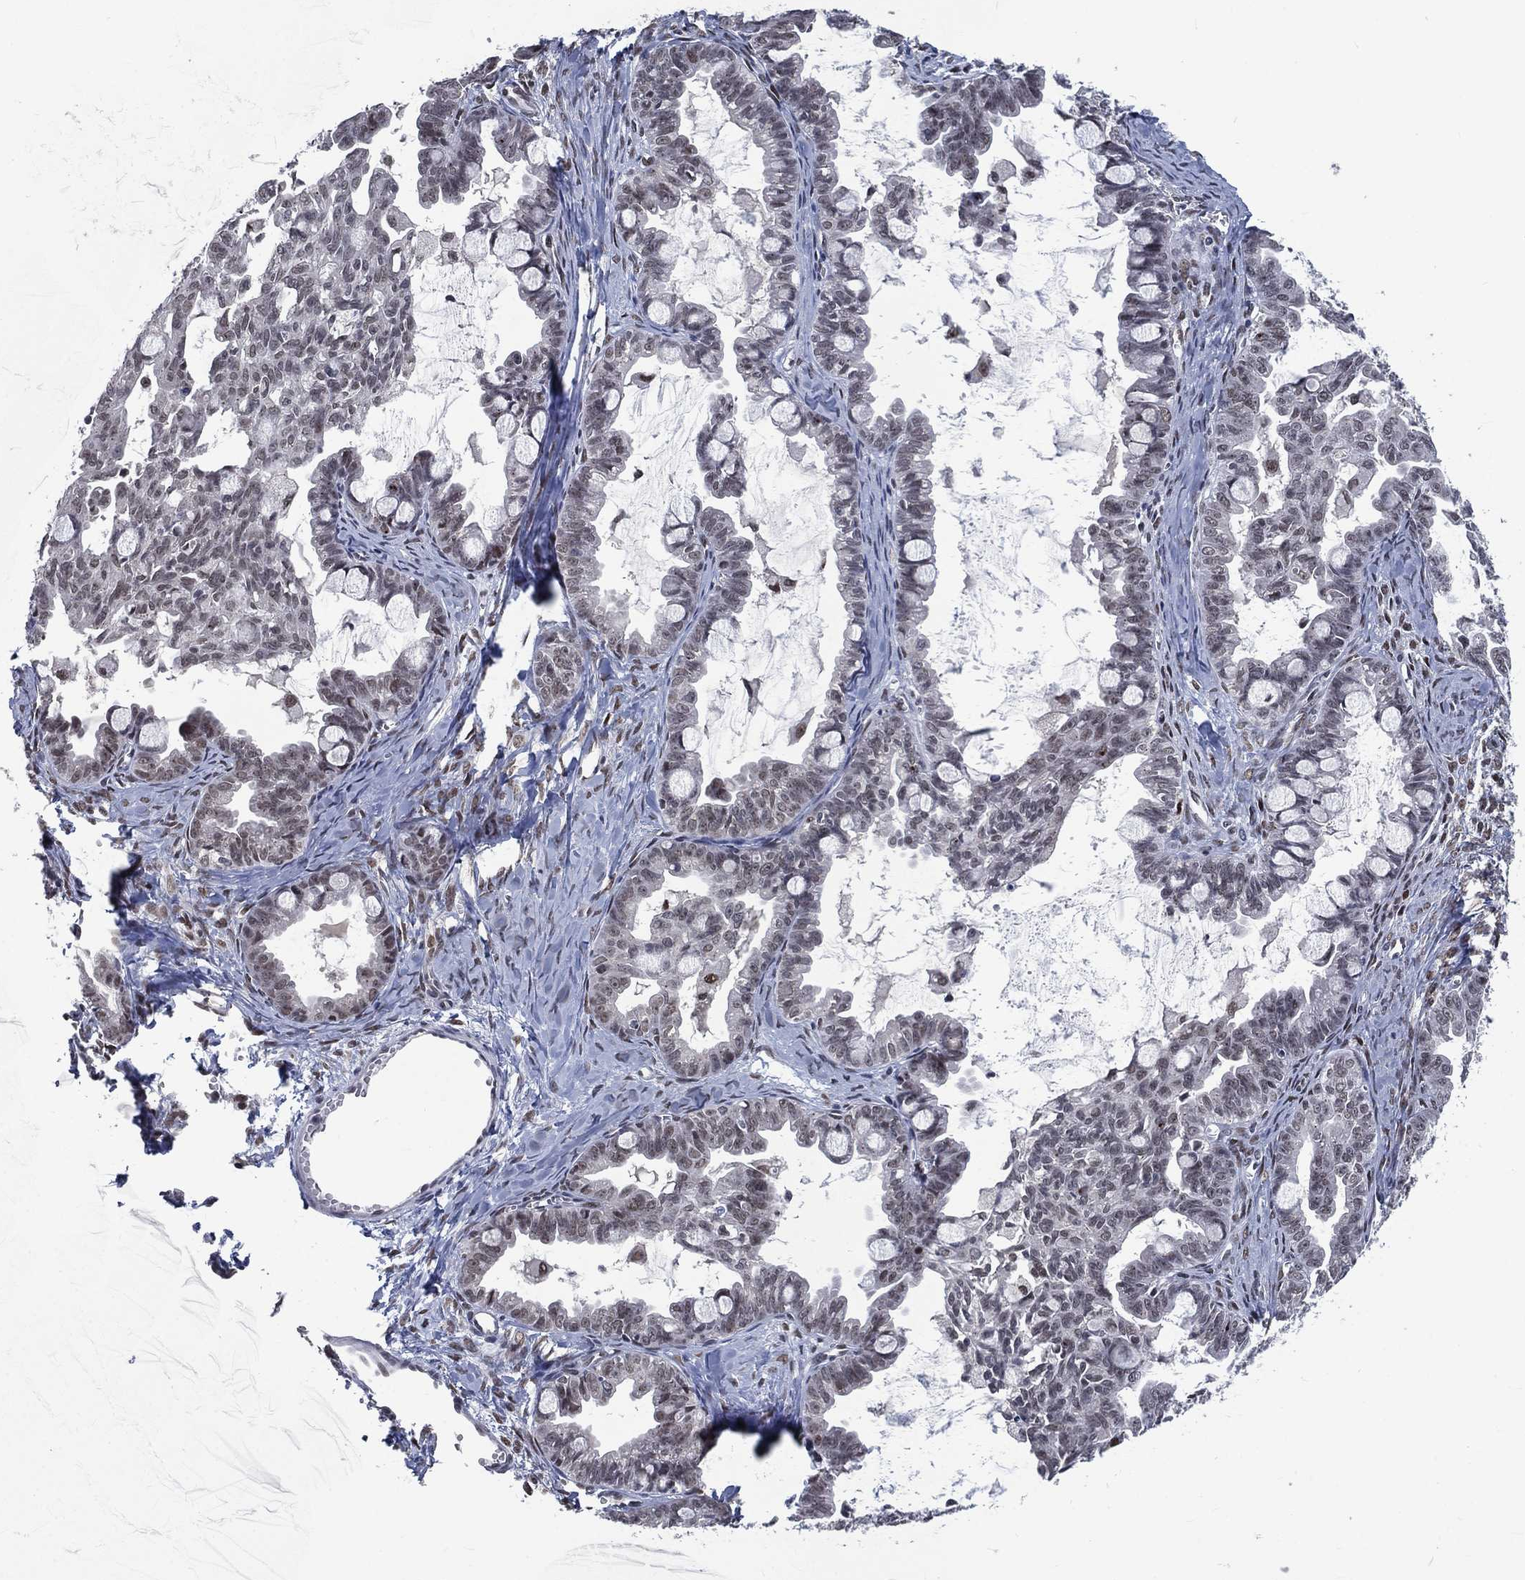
{"staining": {"intensity": "negative", "quantity": "none", "location": "none"}, "tissue": "ovarian cancer", "cell_type": "Tumor cells", "image_type": "cancer", "snomed": [{"axis": "morphology", "description": "Cystadenocarcinoma, mucinous, NOS"}, {"axis": "topography", "description": "Ovary"}], "caption": "Photomicrograph shows no significant protein positivity in tumor cells of mucinous cystadenocarcinoma (ovarian). (Immunohistochemistry, brightfield microscopy, high magnification).", "gene": "YLPM1", "patient": {"sex": "female", "age": 63}}